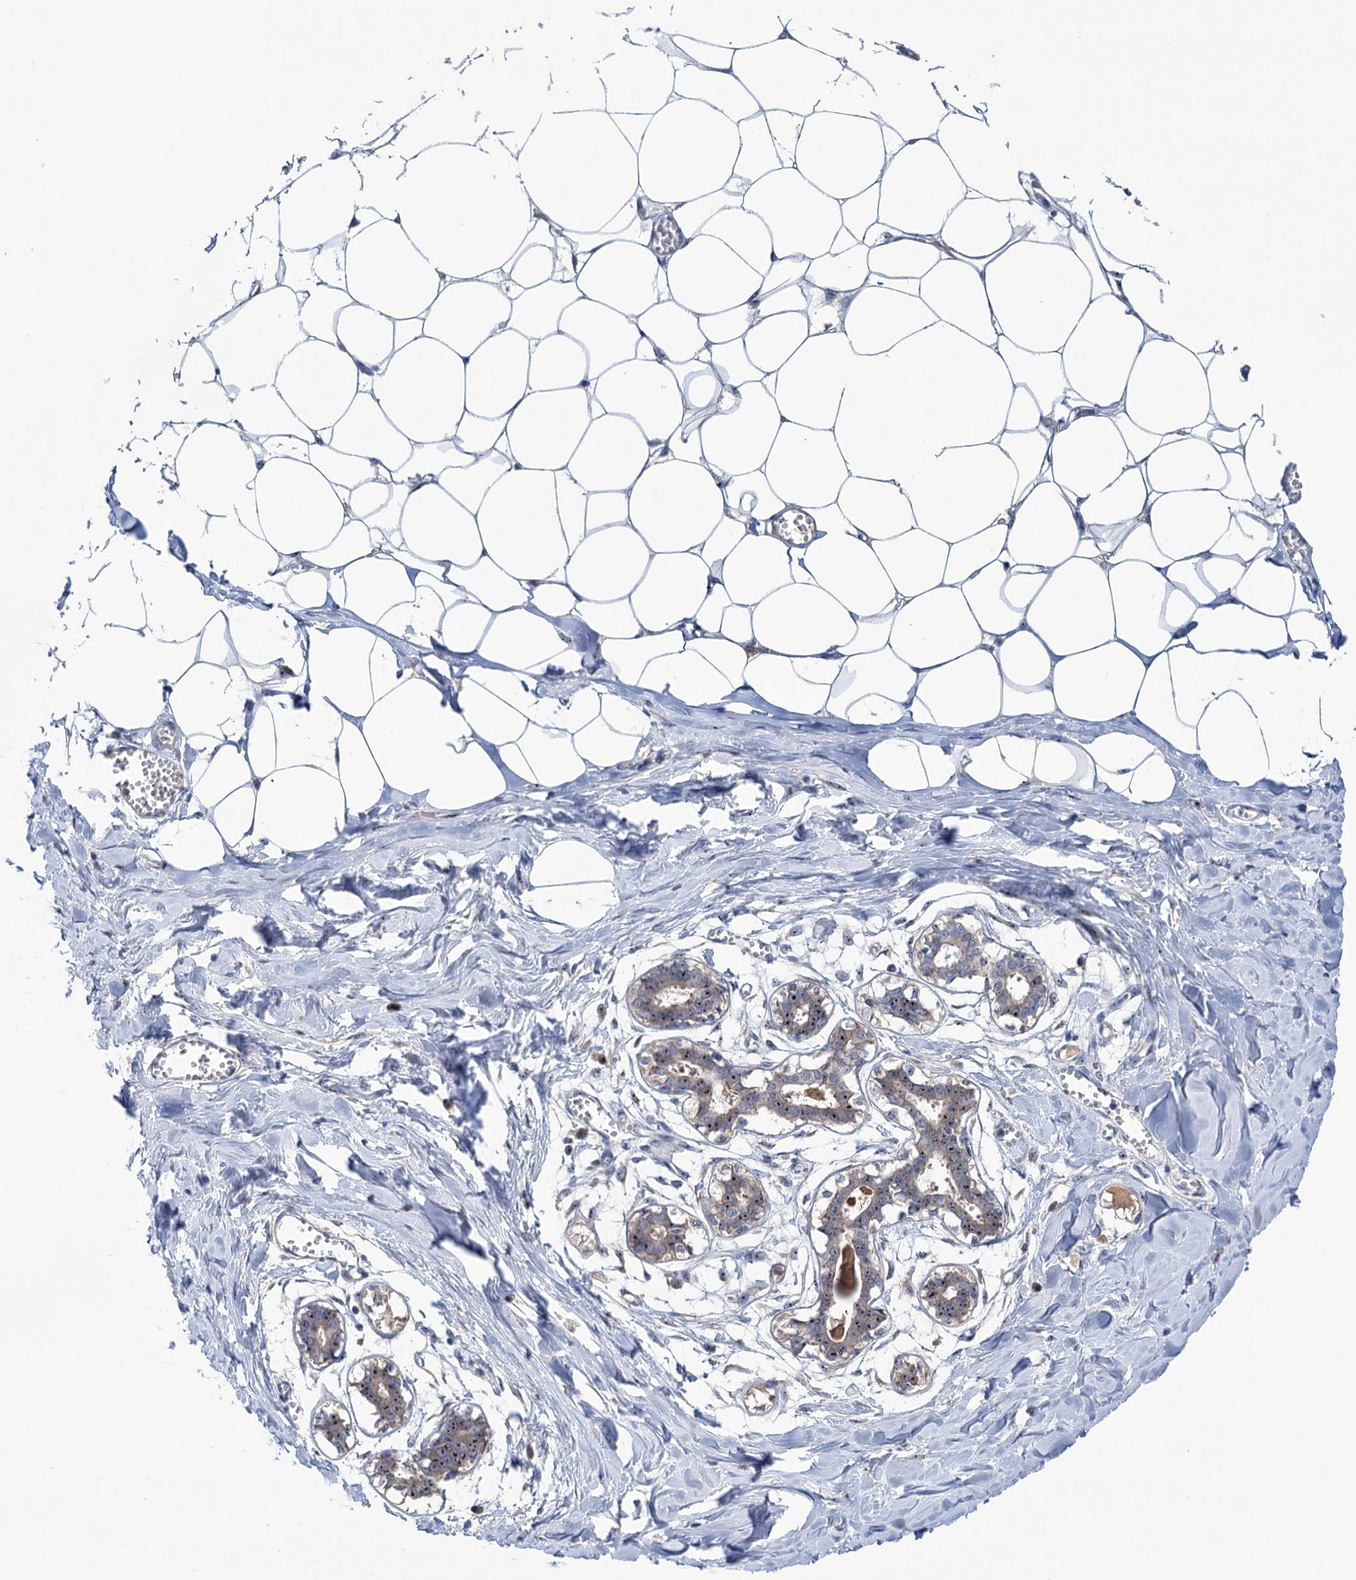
{"staining": {"intensity": "negative", "quantity": "none", "location": "none"}, "tissue": "breast", "cell_type": "Adipocytes", "image_type": "normal", "snomed": [{"axis": "morphology", "description": "Normal tissue, NOS"}, {"axis": "topography", "description": "Breast"}], "caption": "The histopathology image displays no significant staining in adipocytes of breast.", "gene": "HTR3B", "patient": {"sex": "female", "age": 27}}